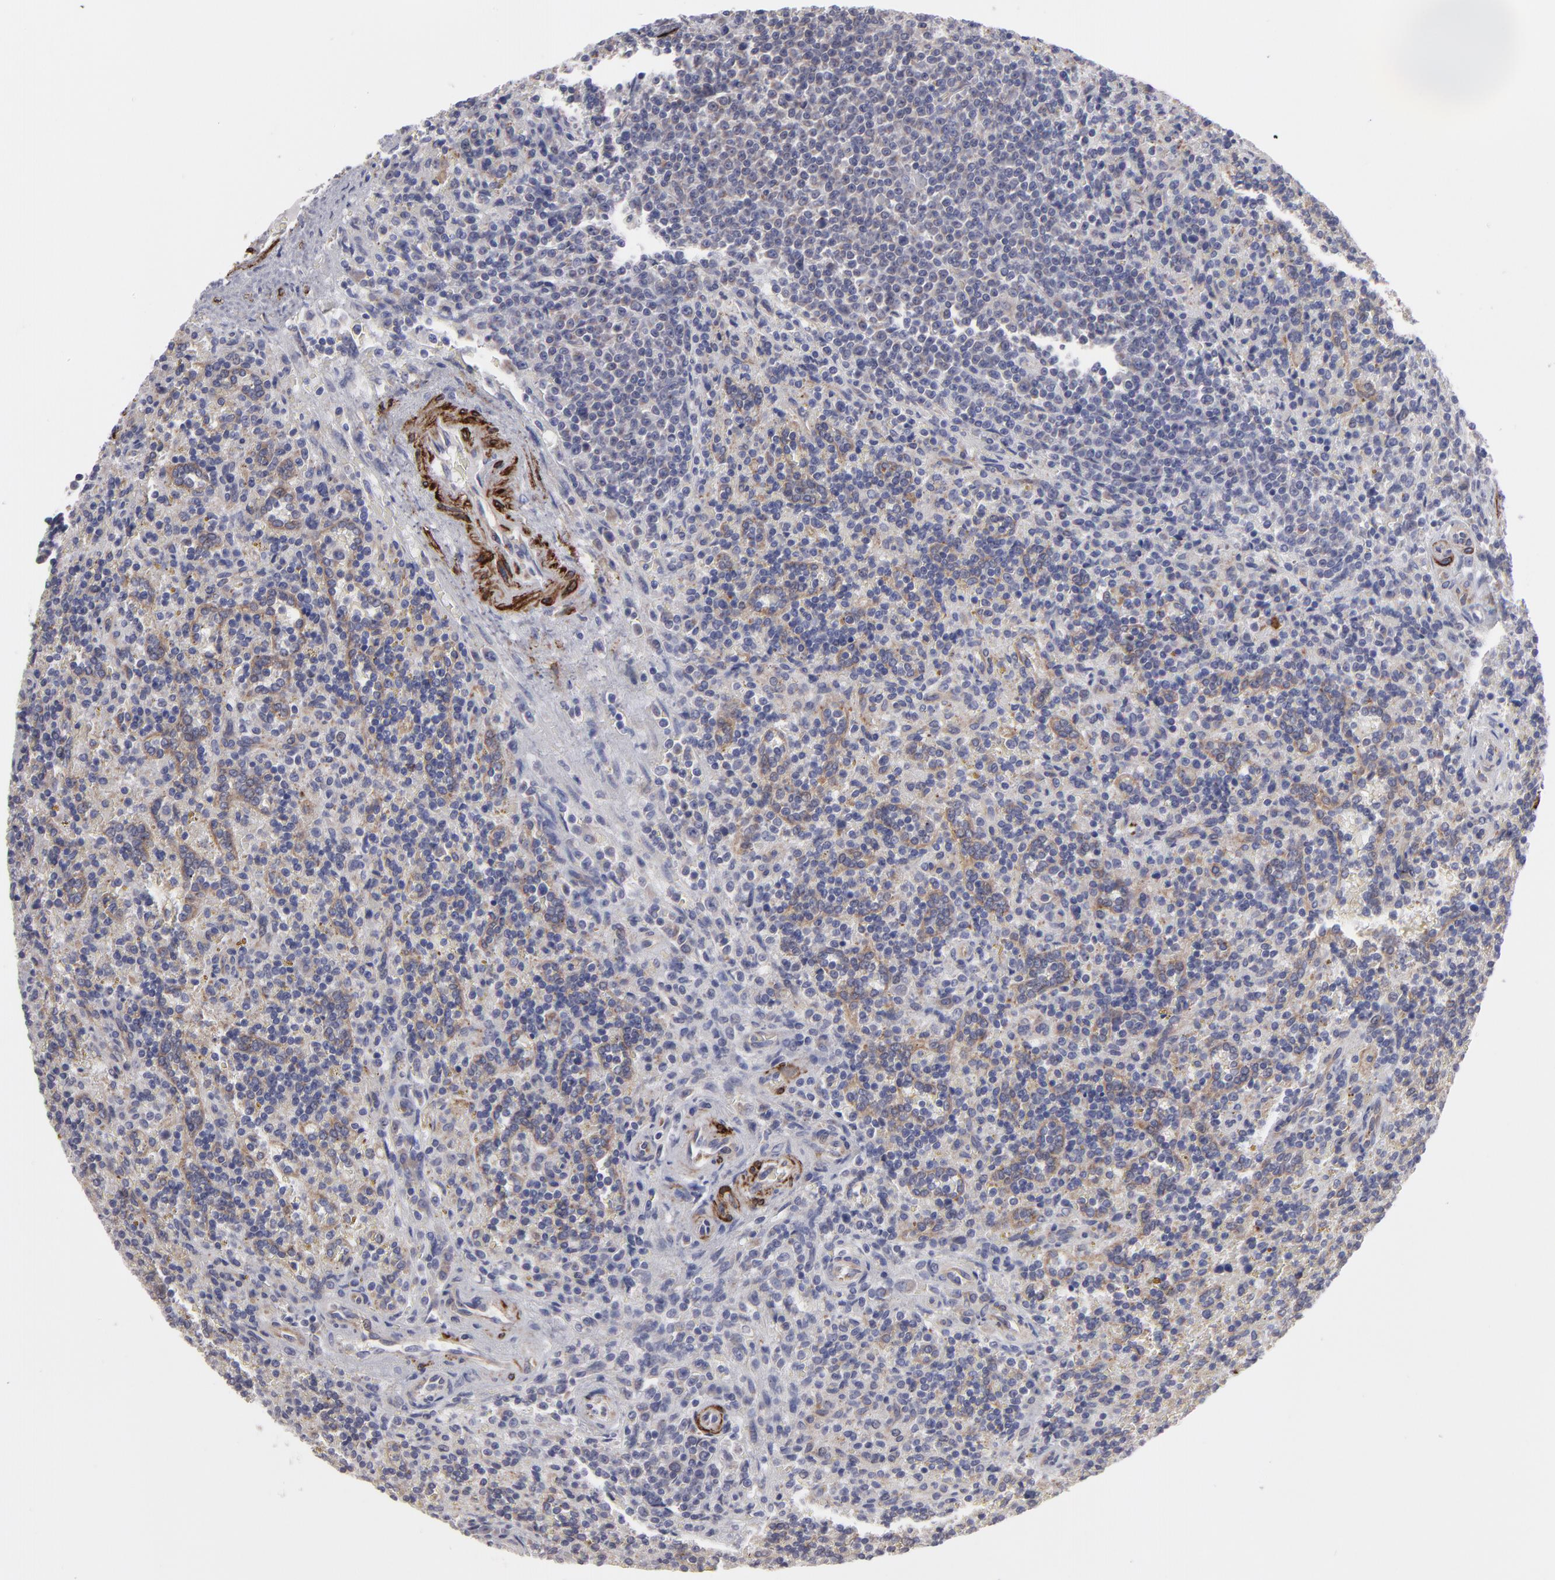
{"staining": {"intensity": "weak", "quantity": "25%-75%", "location": "cytoplasmic/membranous"}, "tissue": "lymphoma", "cell_type": "Tumor cells", "image_type": "cancer", "snomed": [{"axis": "morphology", "description": "Malignant lymphoma, non-Hodgkin's type, Low grade"}, {"axis": "topography", "description": "Spleen"}], "caption": "Human low-grade malignant lymphoma, non-Hodgkin's type stained with a protein marker demonstrates weak staining in tumor cells.", "gene": "SLMAP", "patient": {"sex": "male", "age": 67}}